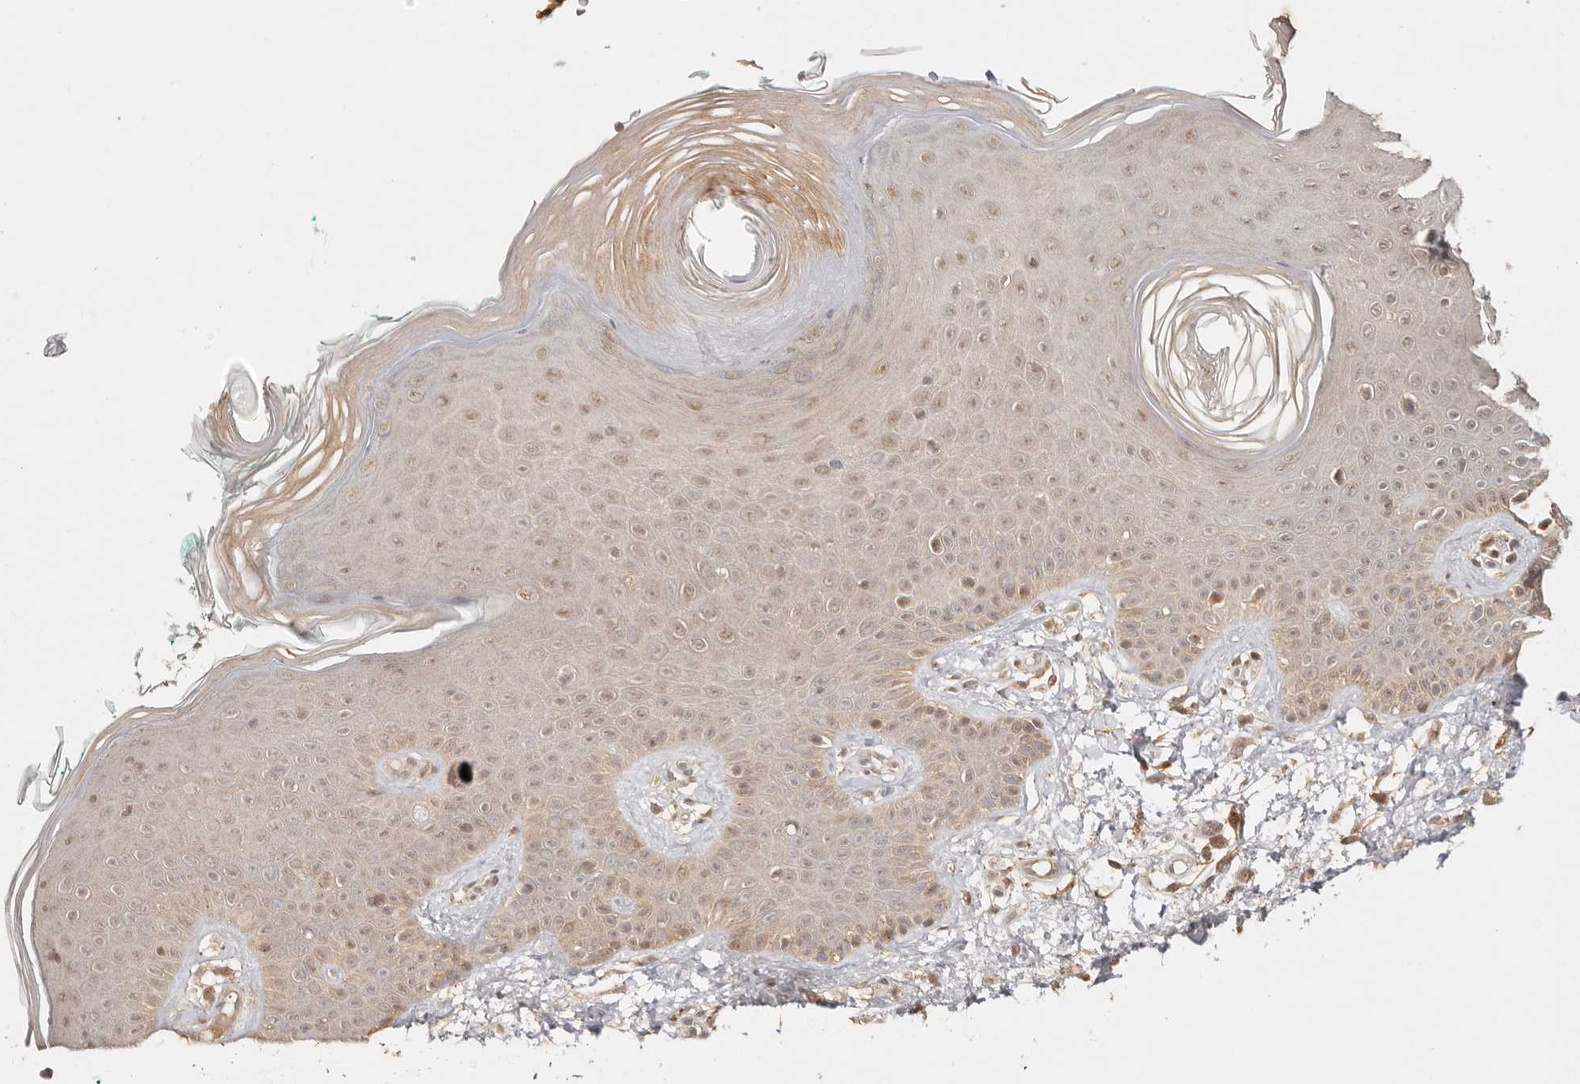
{"staining": {"intensity": "moderate", "quantity": "25%-75%", "location": "cytoplasmic/membranous,nuclear"}, "tissue": "skin", "cell_type": "Fibroblasts", "image_type": "normal", "snomed": [{"axis": "morphology", "description": "Normal tissue, NOS"}, {"axis": "topography", "description": "Skin"}], "caption": "Benign skin demonstrates moderate cytoplasmic/membranous,nuclear staining in about 25%-75% of fibroblasts.", "gene": "PSMA5", "patient": {"sex": "male", "age": 37}}